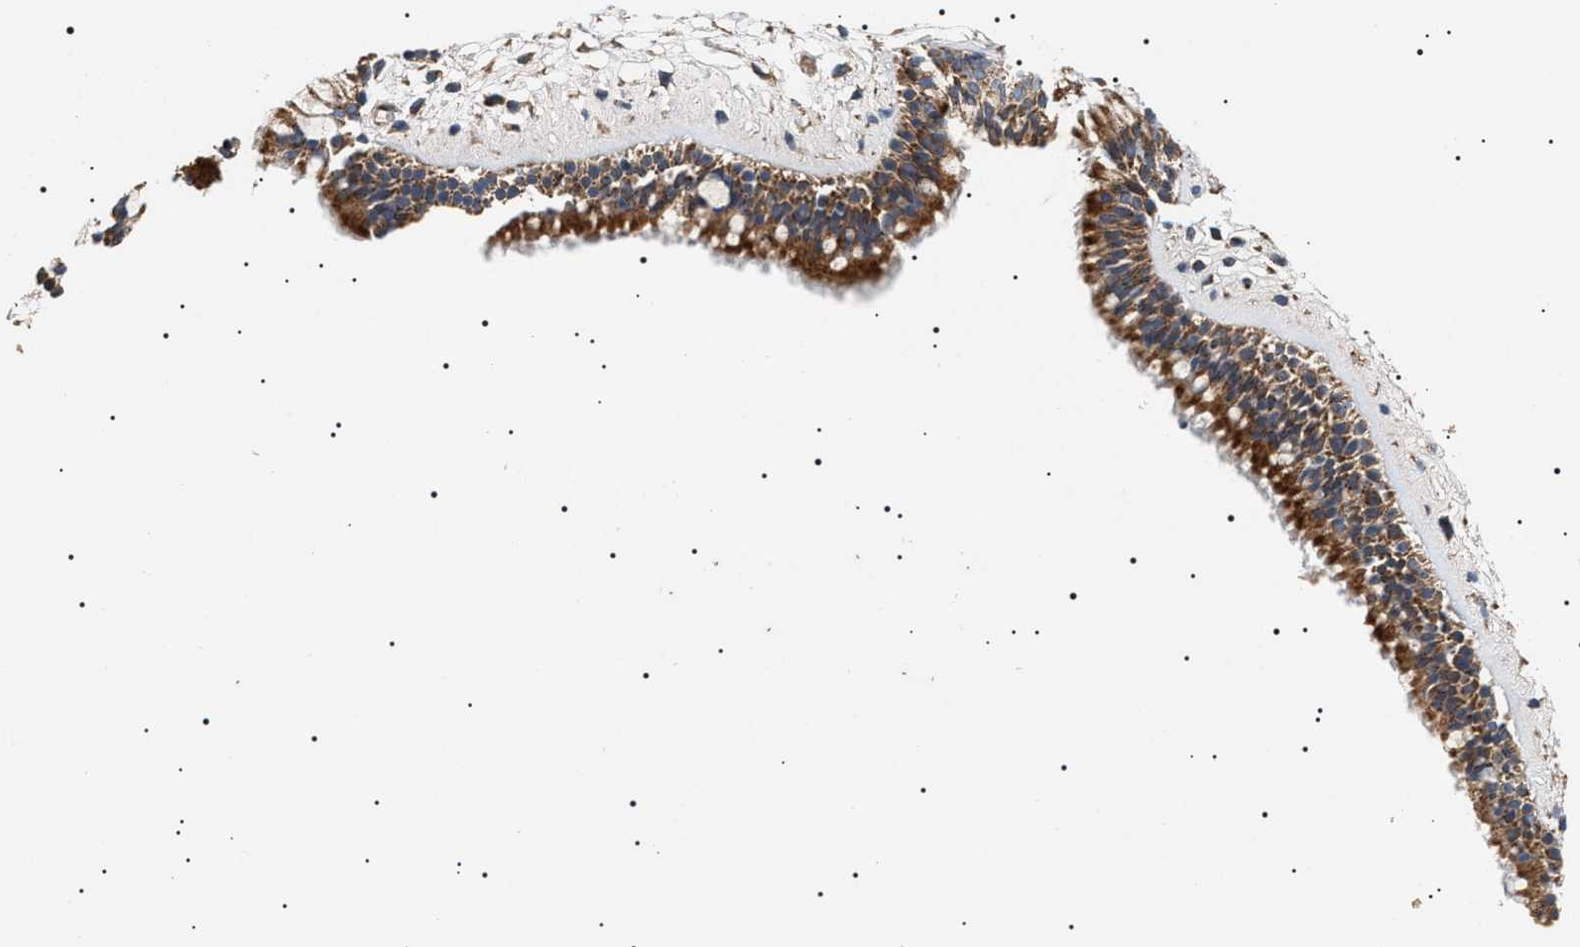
{"staining": {"intensity": "moderate", "quantity": ">75%", "location": "cytoplasmic/membranous"}, "tissue": "nasopharynx", "cell_type": "Respiratory epithelial cells", "image_type": "normal", "snomed": [{"axis": "morphology", "description": "Normal tissue, NOS"}, {"axis": "morphology", "description": "Inflammation, NOS"}, {"axis": "topography", "description": "Nasopharynx"}], "caption": "The histopathology image demonstrates staining of unremarkable nasopharynx, revealing moderate cytoplasmic/membranous protein positivity (brown color) within respiratory epithelial cells.", "gene": "OXSM", "patient": {"sex": "male", "age": 48}}